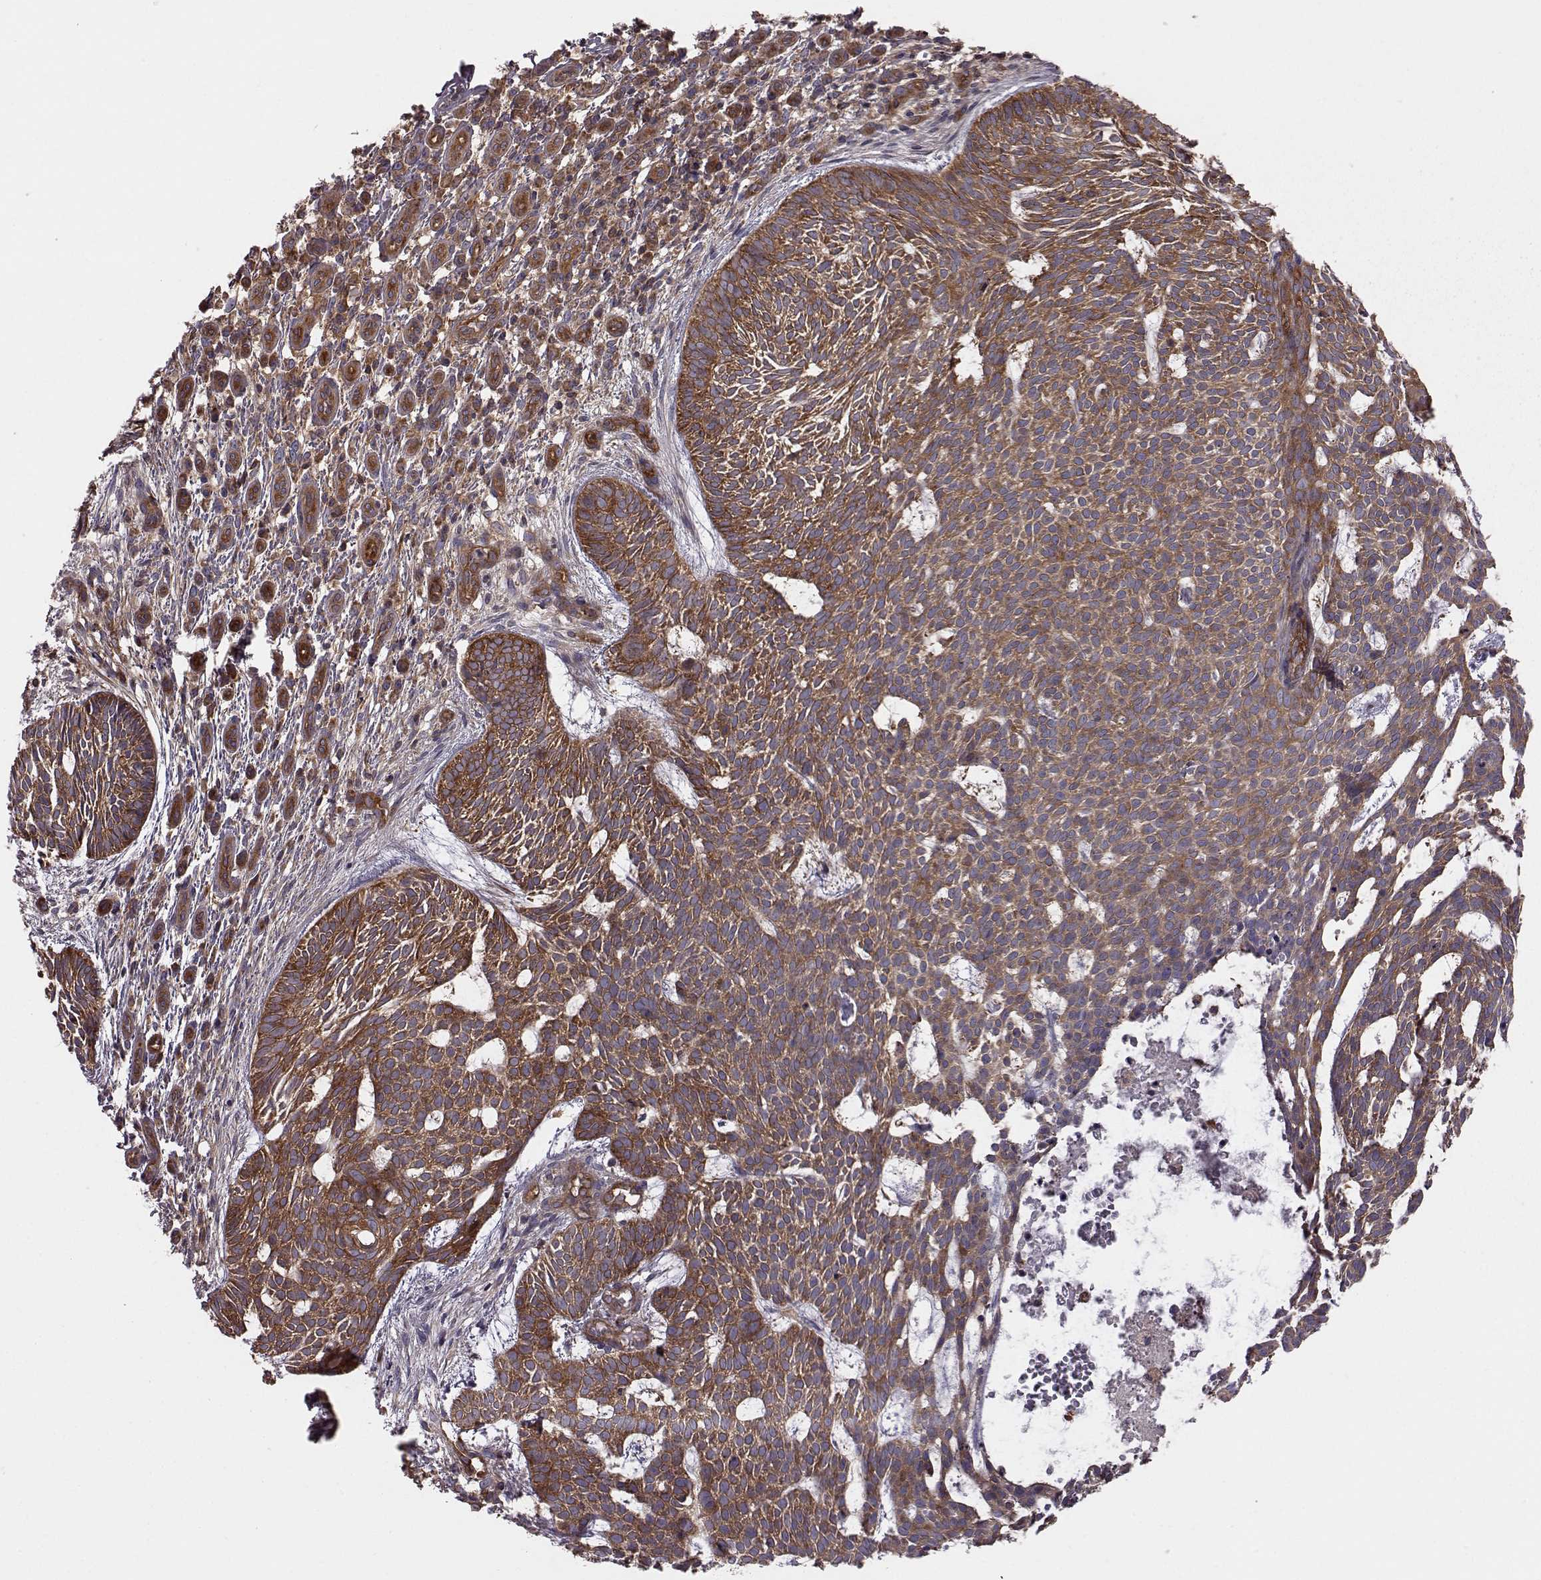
{"staining": {"intensity": "moderate", "quantity": ">75%", "location": "cytoplasmic/membranous"}, "tissue": "skin cancer", "cell_type": "Tumor cells", "image_type": "cancer", "snomed": [{"axis": "morphology", "description": "Basal cell carcinoma"}, {"axis": "topography", "description": "Skin"}], "caption": "Immunohistochemical staining of human skin basal cell carcinoma demonstrates medium levels of moderate cytoplasmic/membranous protein staining in approximately >75% of tumor cells. The protein is shown in brown color, while the nuclei are stained blue.", "gene": "RABGAP1", "patient": {"sex": "male", "age": 59}}